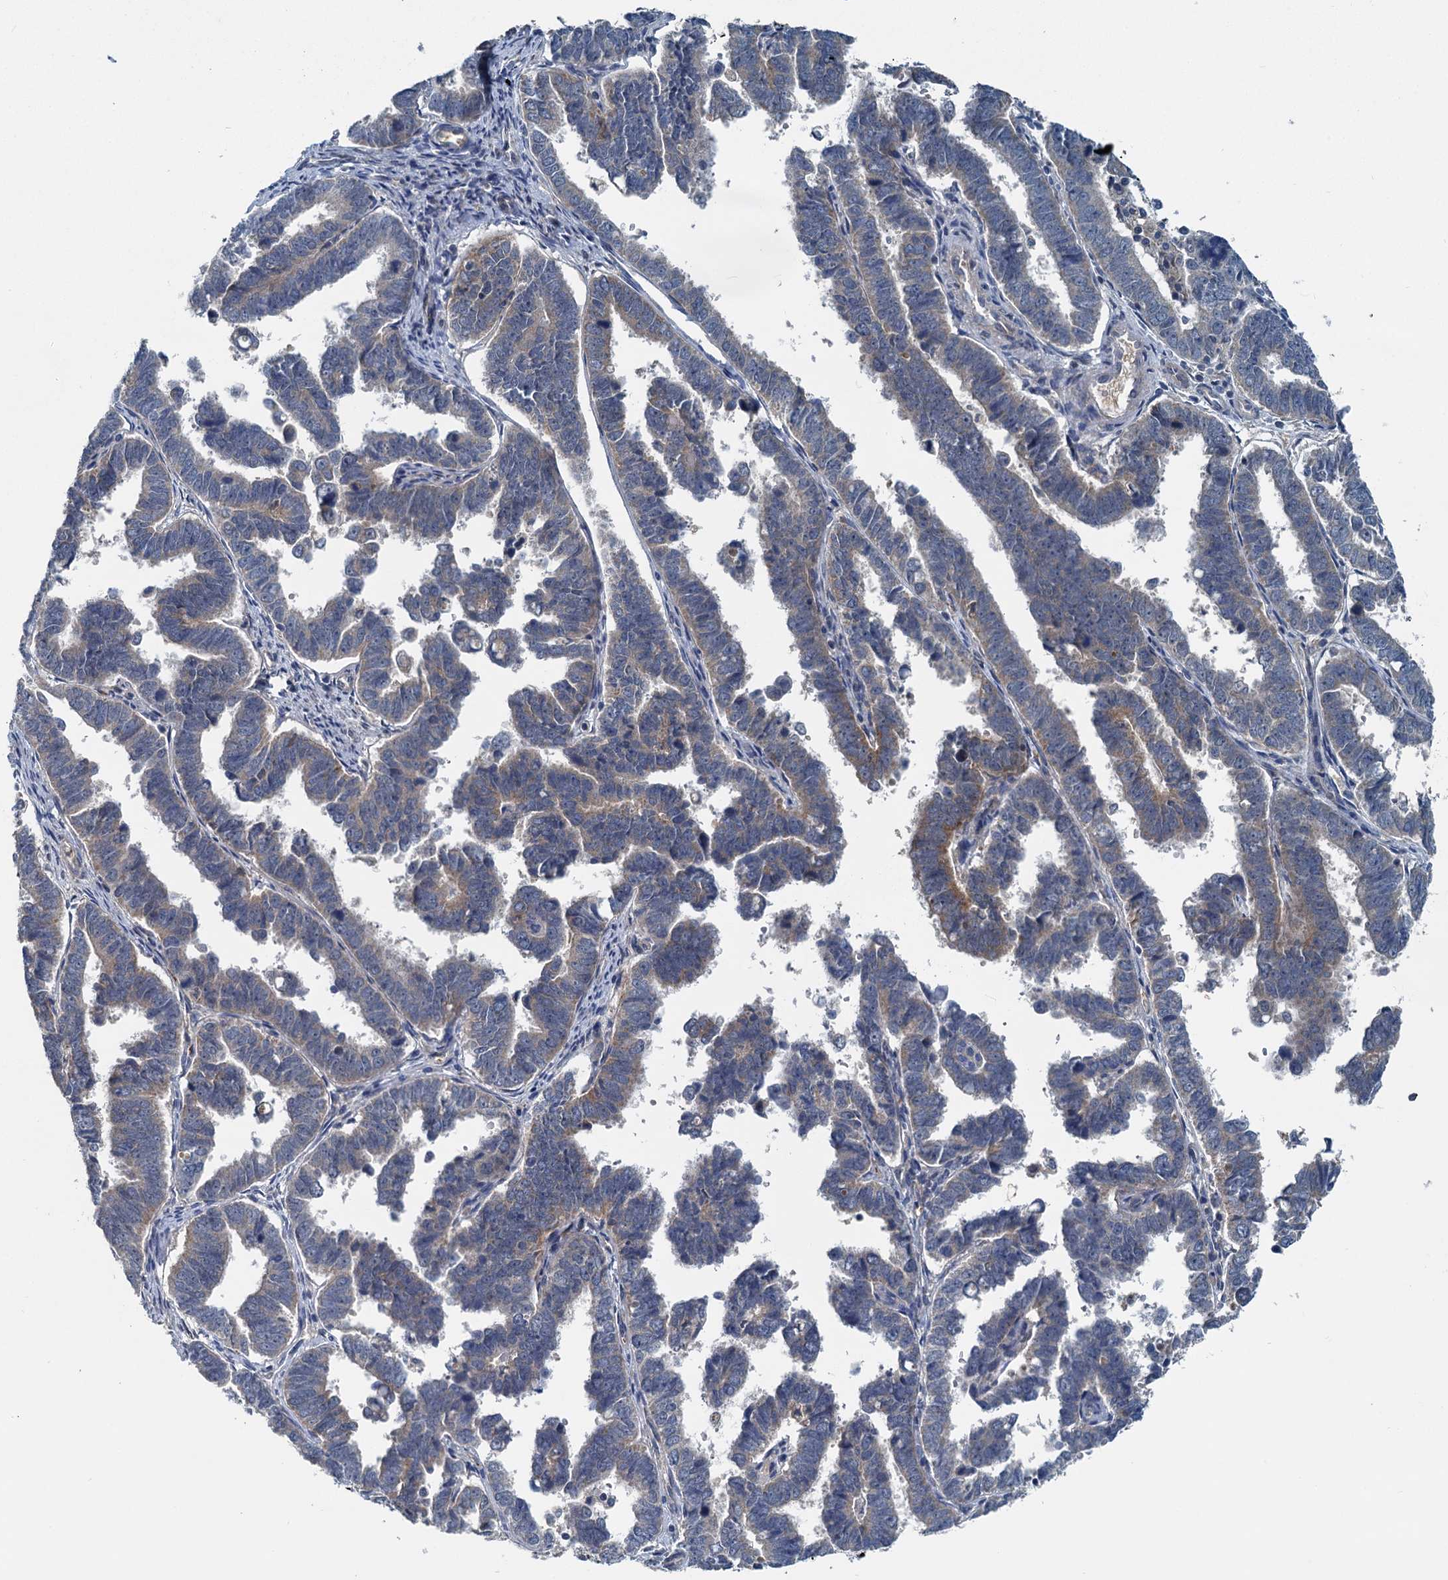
{"staining": {"intensity": "weak", "quantity": "25%-75%", "location": "cytoplasmic/membranous"}, "tissue": "endometrial cancer", "cell_type": "Tumor cells", "image_type": "cancer", "snomed": [{"axis": "morphology", "description": "Adenocarcinoma, NOS"}, {"axis": "topography", "description": "Endometrium"}], "caption": "Tumor cells display low levels of weak cytoplasmic/membranous expression in about 25%-75% of cells in adenocarcinoma (endometrial). (DAB (3,3'-diaminobenzidine) = brown stain, brightfield microscopy at high magnification).", "gene": "GCLM", "patient": {"sex": "female", "age": 75}}